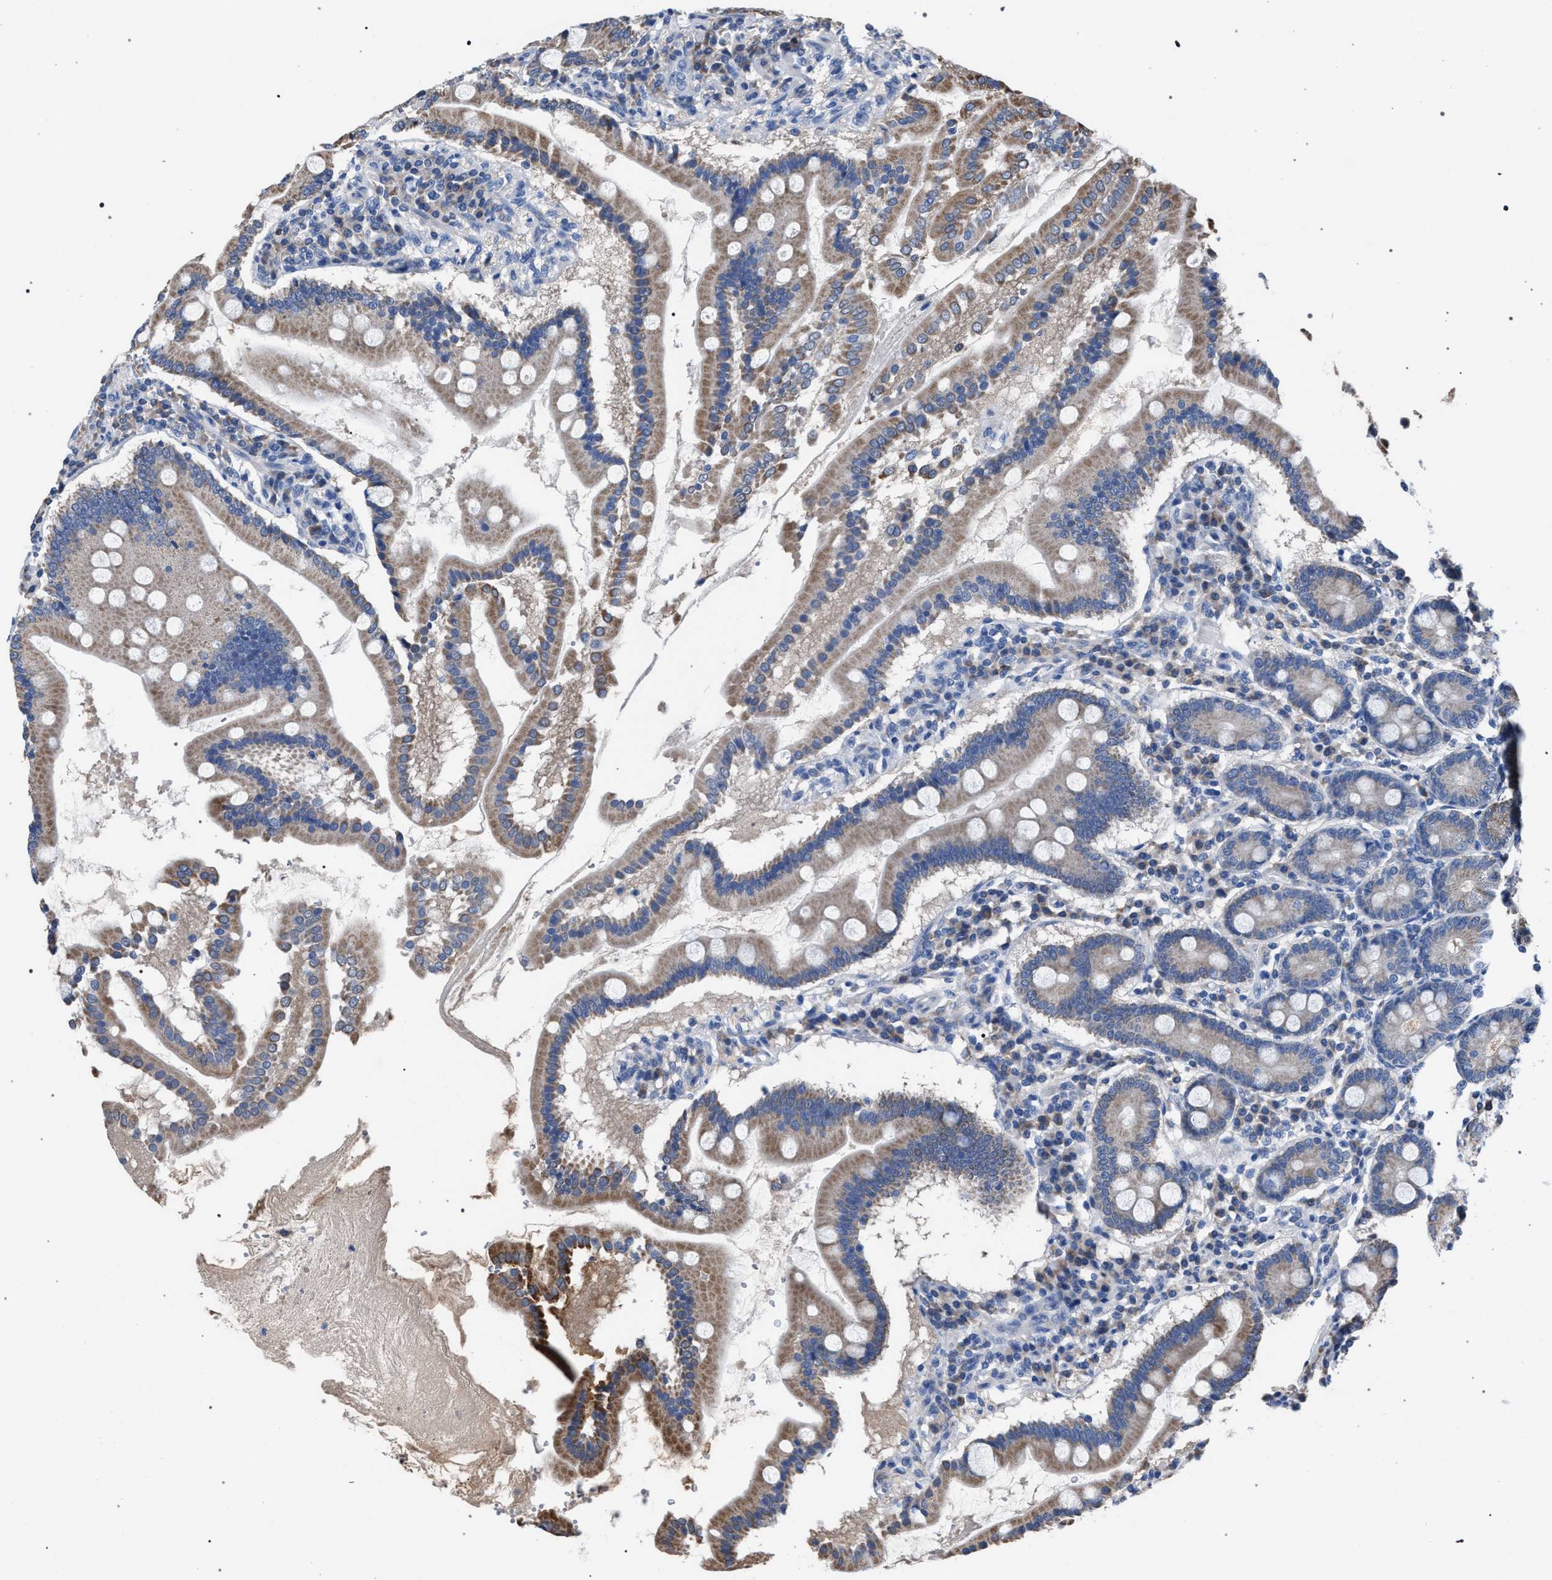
{"staining": {"intensity": "moderate", "quantity": ">75%", "location": "cytoplasmic/membranous"}, "tissue": "duodenum", "cell_type": "Glandular cells", "image_type": "normal", "snomed": [{"axis": "morphology", "description": "Normal tissue, NOS"}, {"axis": "topography", "description": "Duodenum"}], "caption": "Duodenum stained for a protein (brown) exhibits moderate cytoplasmic/membranous positive staining in approximately >75% of glandular cells.", "gene": "CRYZ", "patient": {"sex": "male", "age": 50}}